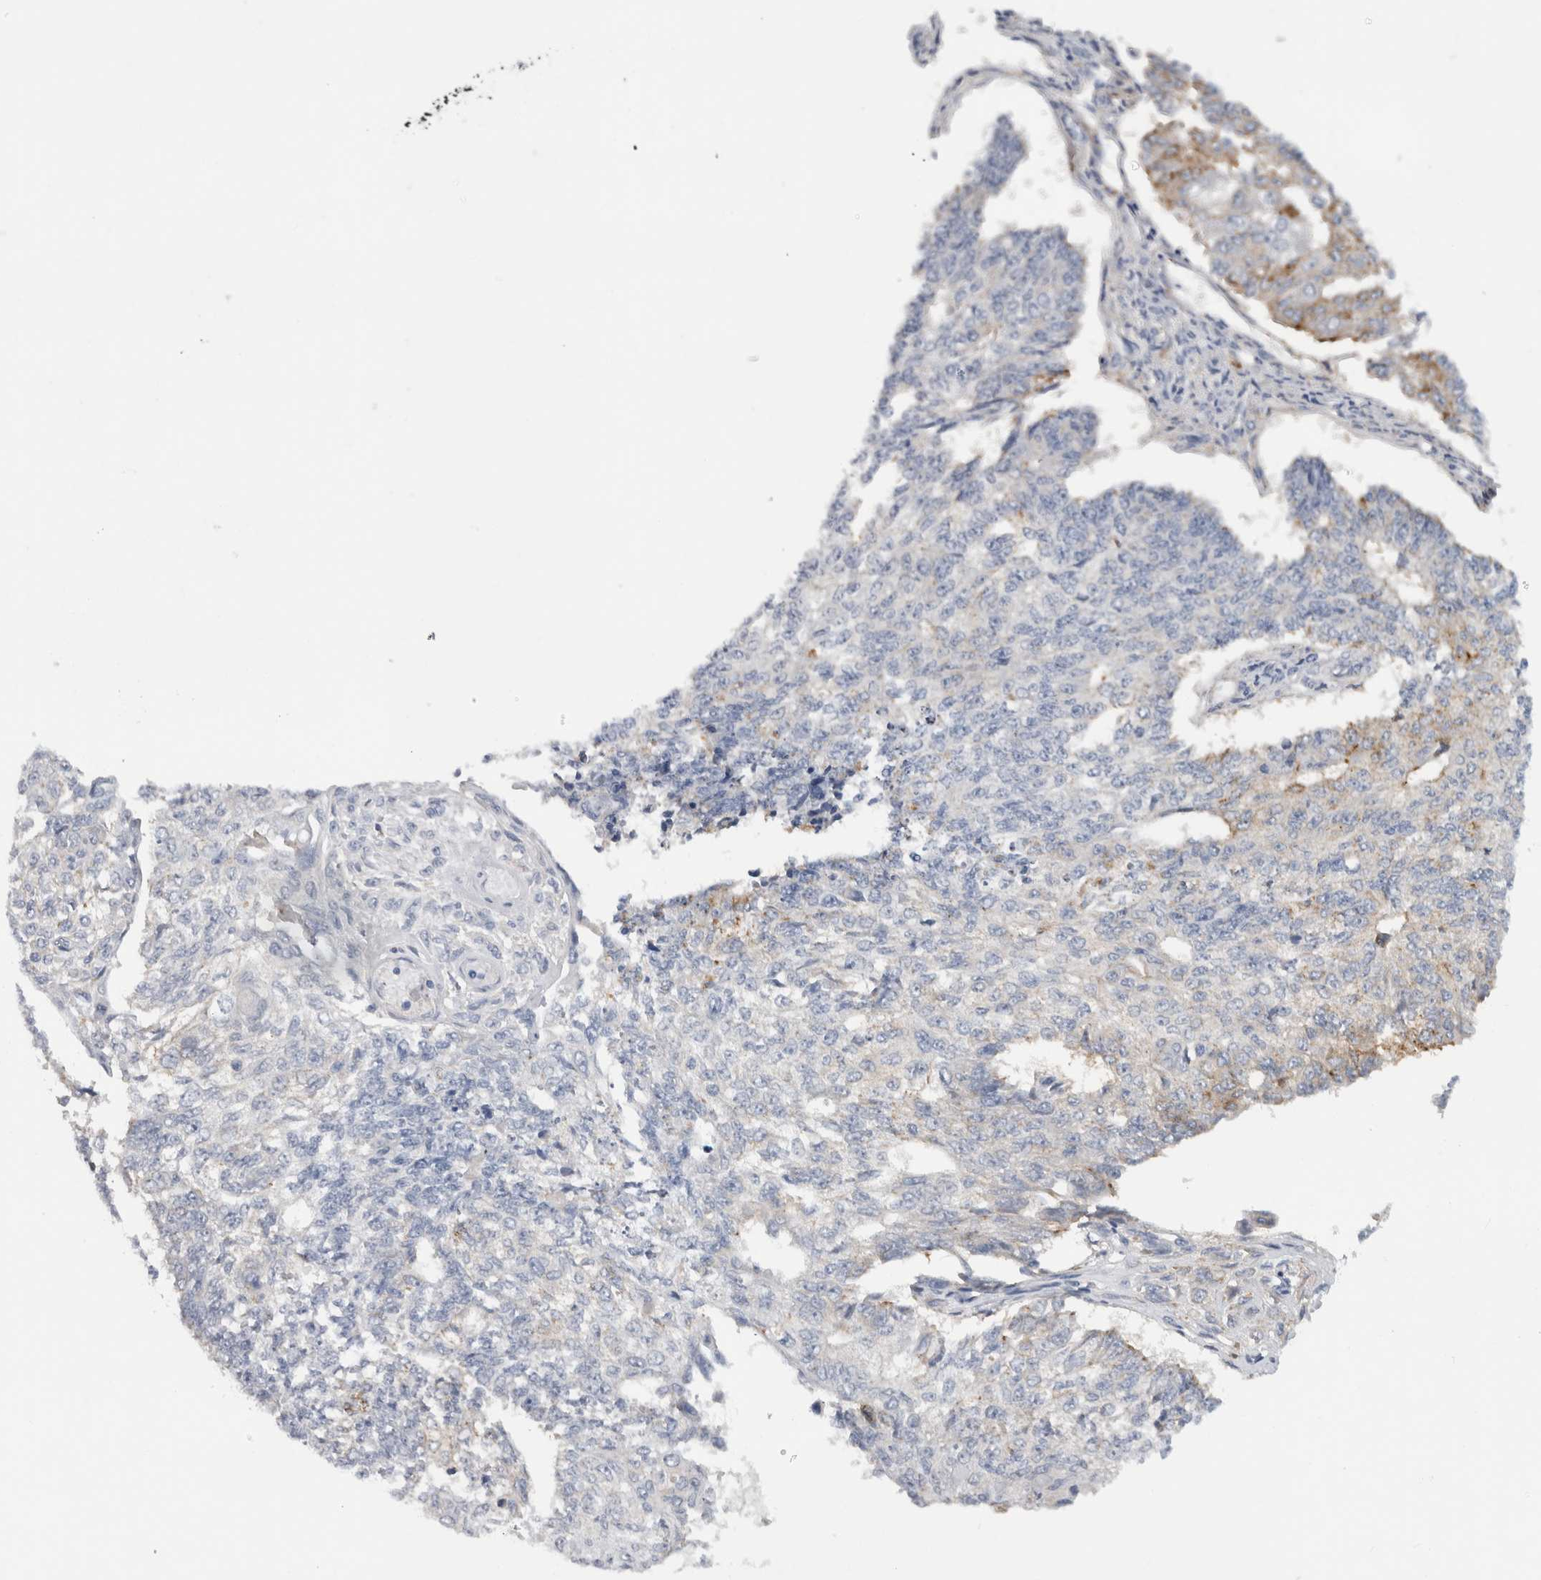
{"staining": {"intensity": "negative", "quantity": "none", "location": "none"}, "tissue": "endometrial cancer", "cell_type": "Tumor cells", "image_type": "cancer", "snomed": [{"axis": "morphology", "description": "Adenocarcinoma, NOS"}, {"axis": "topography", "description": "Endometrium"}], "caption": "IHC of human adenocarcinoma (endometrial) shows no positivity in tumor cells. (DAB (3,3'-diaminobenzidine) IHC with hematoxylin counter stain).", "gene": "CD63", "patient": {"sex": "female", "age": 32}}